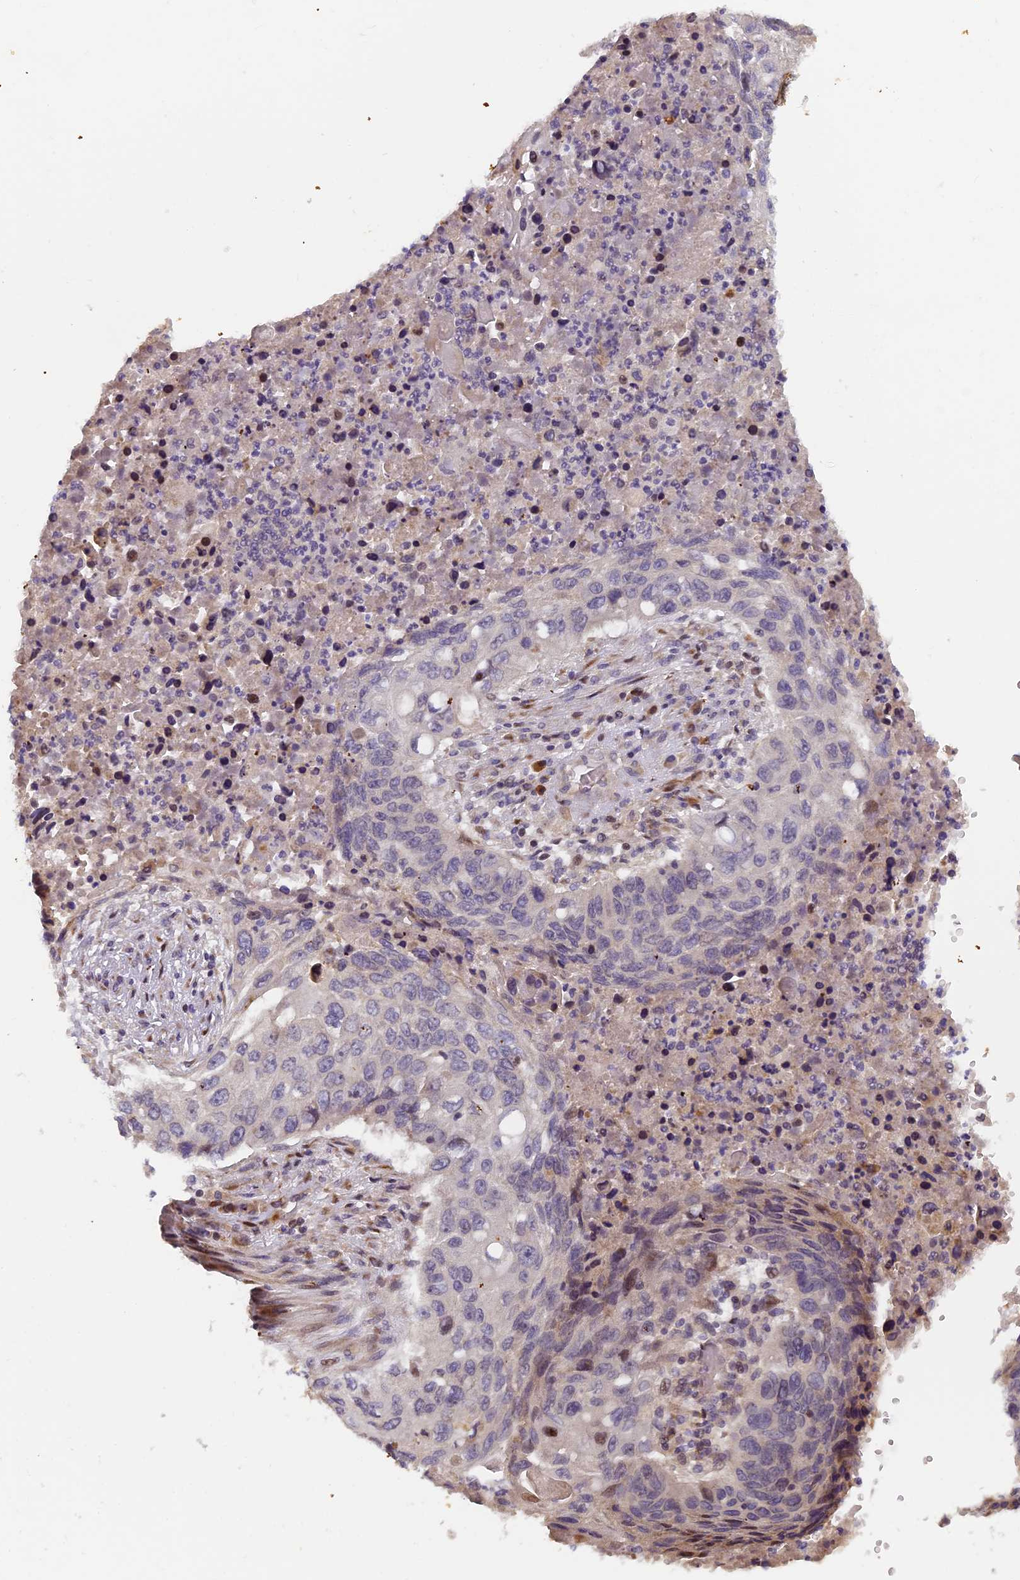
{"staining": {"intensity": "negative", "quantity": "none", "location": "none"}, "tissue": "lung cancer", "cell_type": "Tumor cells", "image_type": "cancer", "snomed": [{"axis": "morphology", "description": "Squamous cell carcinoma, NOS"}, {"axis": "topography", "description": "Lung"}], "caption": "This photomicrograph is of squamous cell carcinoma (lung) stained with immunohistochemistry to label a protein in brown with the nuclei are counter-stained blue. There is no expression in tumor cells.", "gene": "RAB28", "patient": {"sex": "female", "age": 63}}